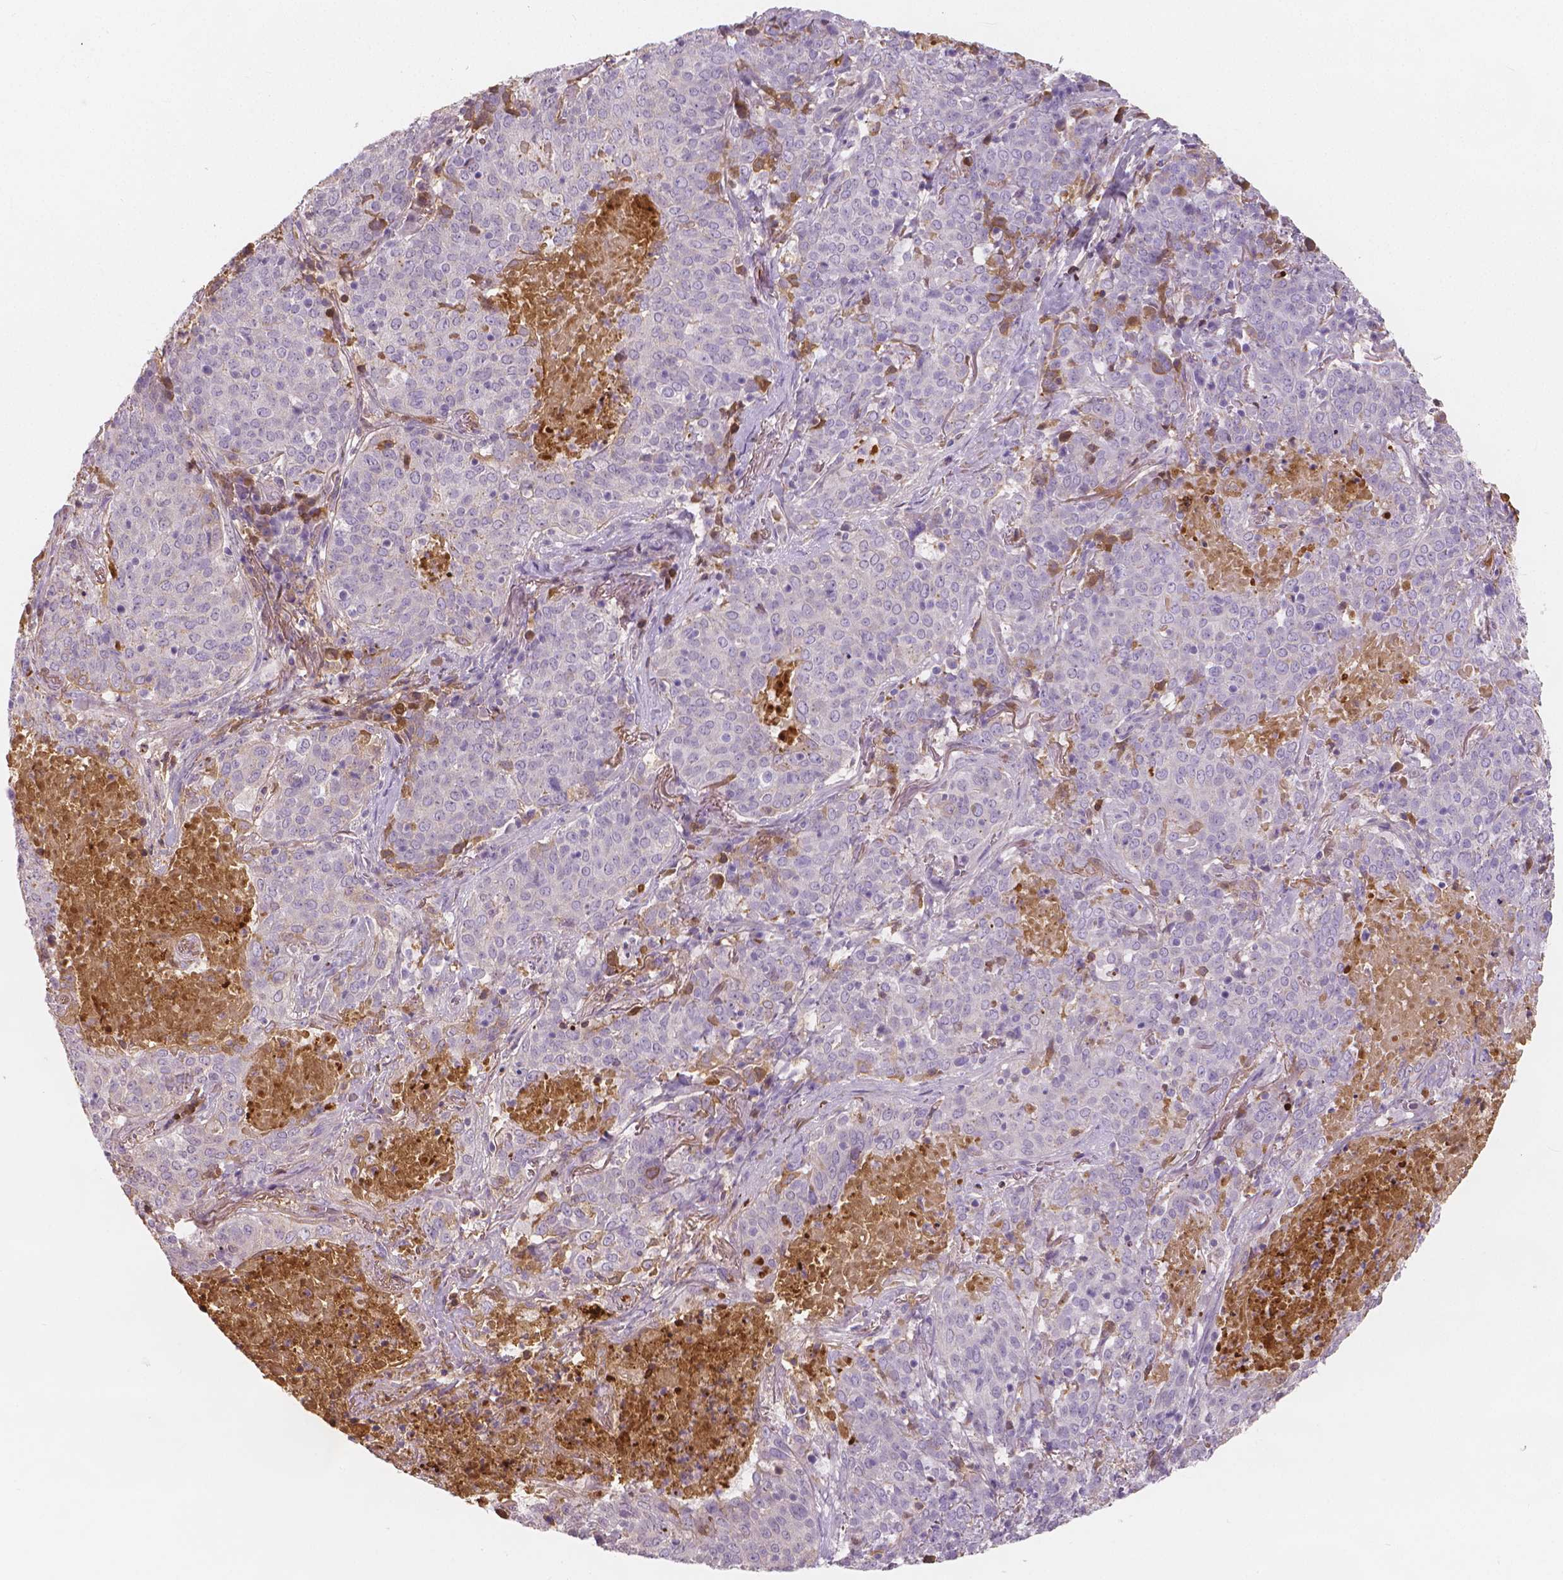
{"staining": {"intensity": "negative", "quantity": "none", "location": "none"}, "tissue": "lung cancer", "cell_type": "Tumor cells", "image_type": "cancer", "snomed": [{"axis": "morphology", "description": "Squamous cell carcinoma, NOS"}, {"axis": "topography", "description": "Lung"}], "caption": "This is an immunohistochemistry (IHC) micrograph of lung cancer. There is no positivity in tumor cells.", "gene": "APOA4", "patient": {"sex": "male", "age": 82}}